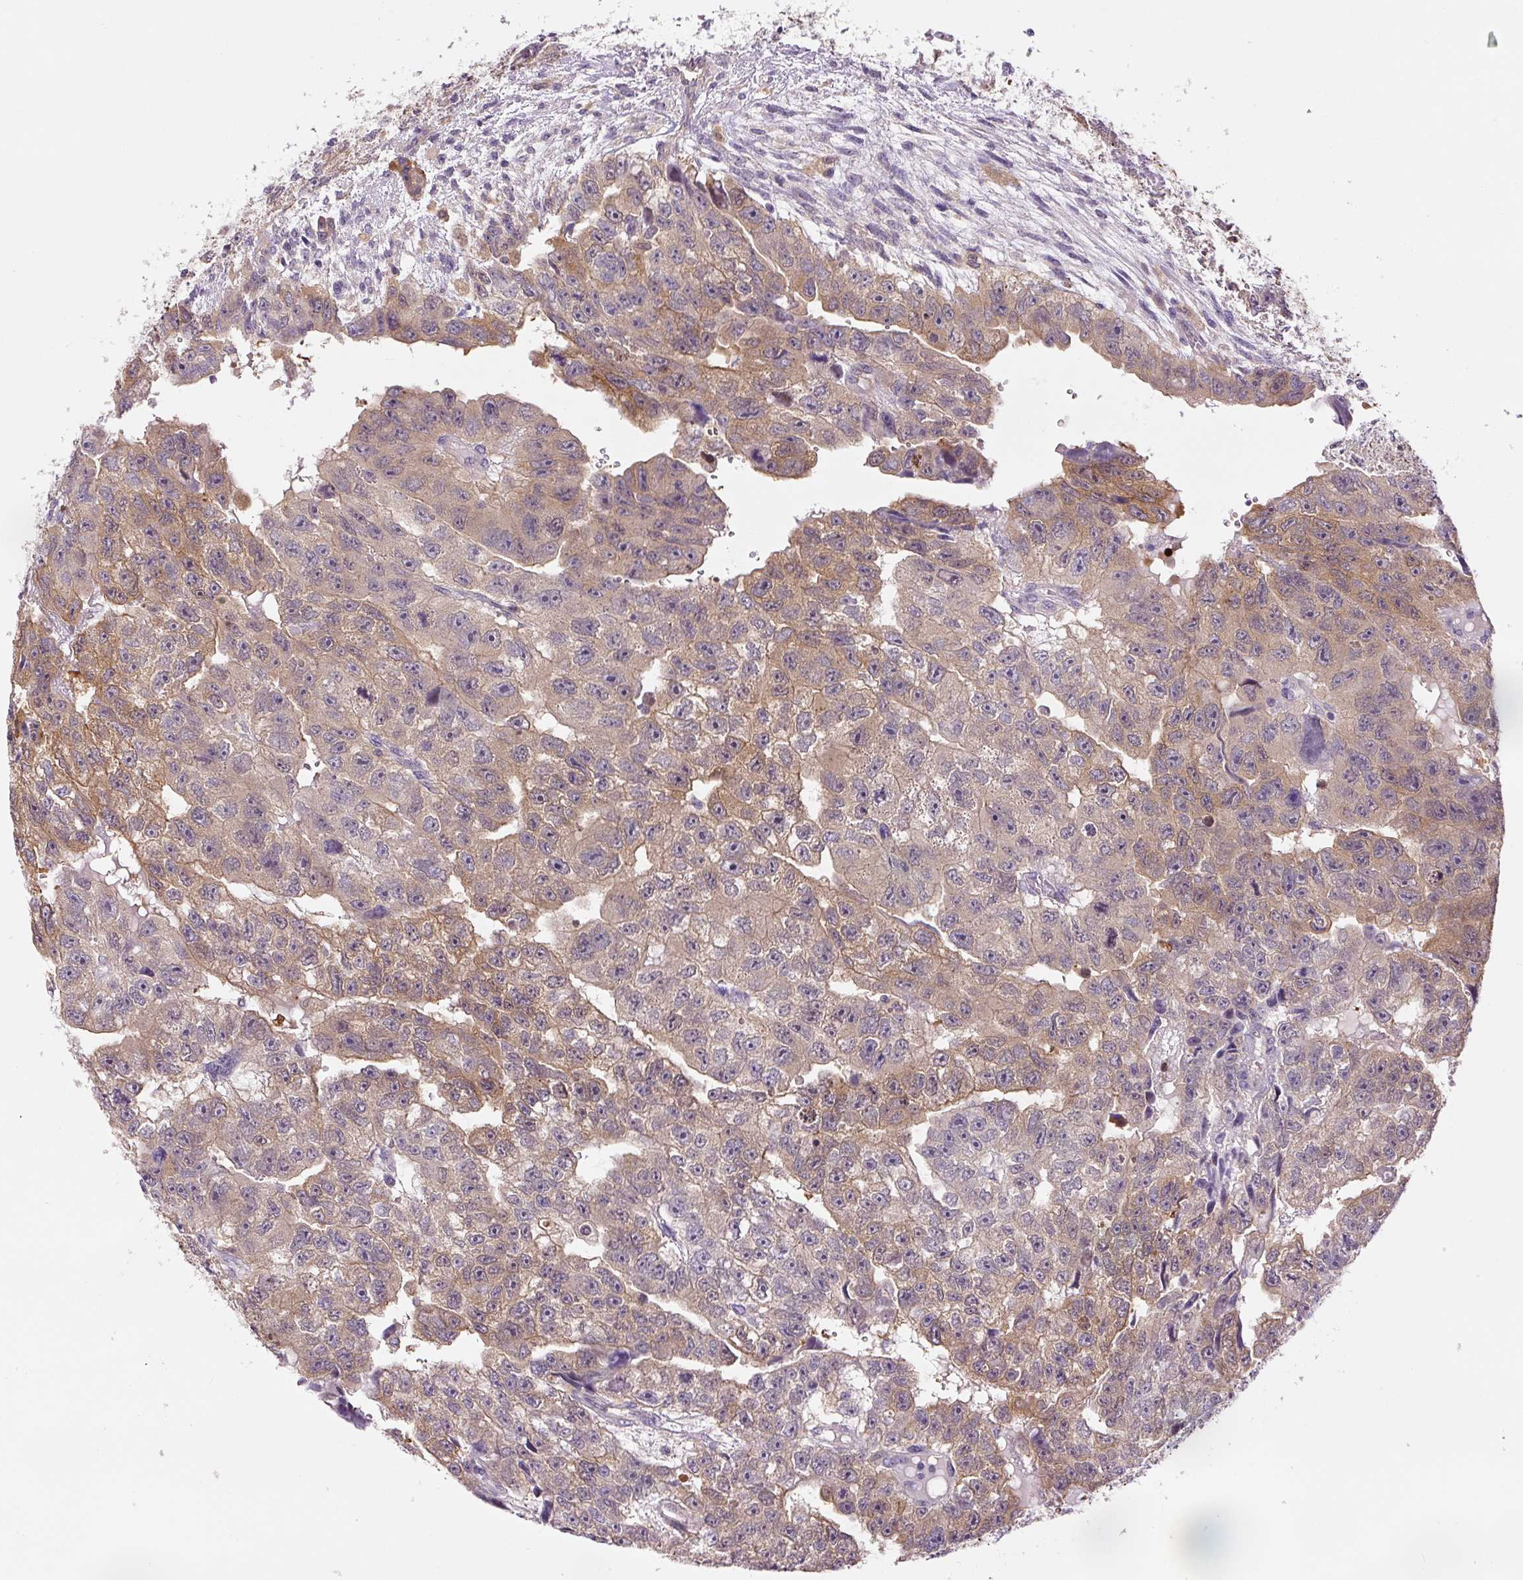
{"staining": {"intensity": "weak", "quantity": "25%-75%", "location": "cytoplasmic/membranous"}, "tissue": "testis cancer", "cell_type": "Tumor cells", "image_type": "cancer", "snomed": [{"axis": "morphology", "description": "Carcinoma, Embryonal, NOS"}, {"axis": "topography", "description": "Testis"}], "caption": "Protein staining of testis cancer (embryonal carcinoma) tissue shows weak cytoplasmic/membranous positivity in approximately 25%-75% of tumor cells.", "gene": "SPSB2", "patient": {"sex": "male", "age": 20}}